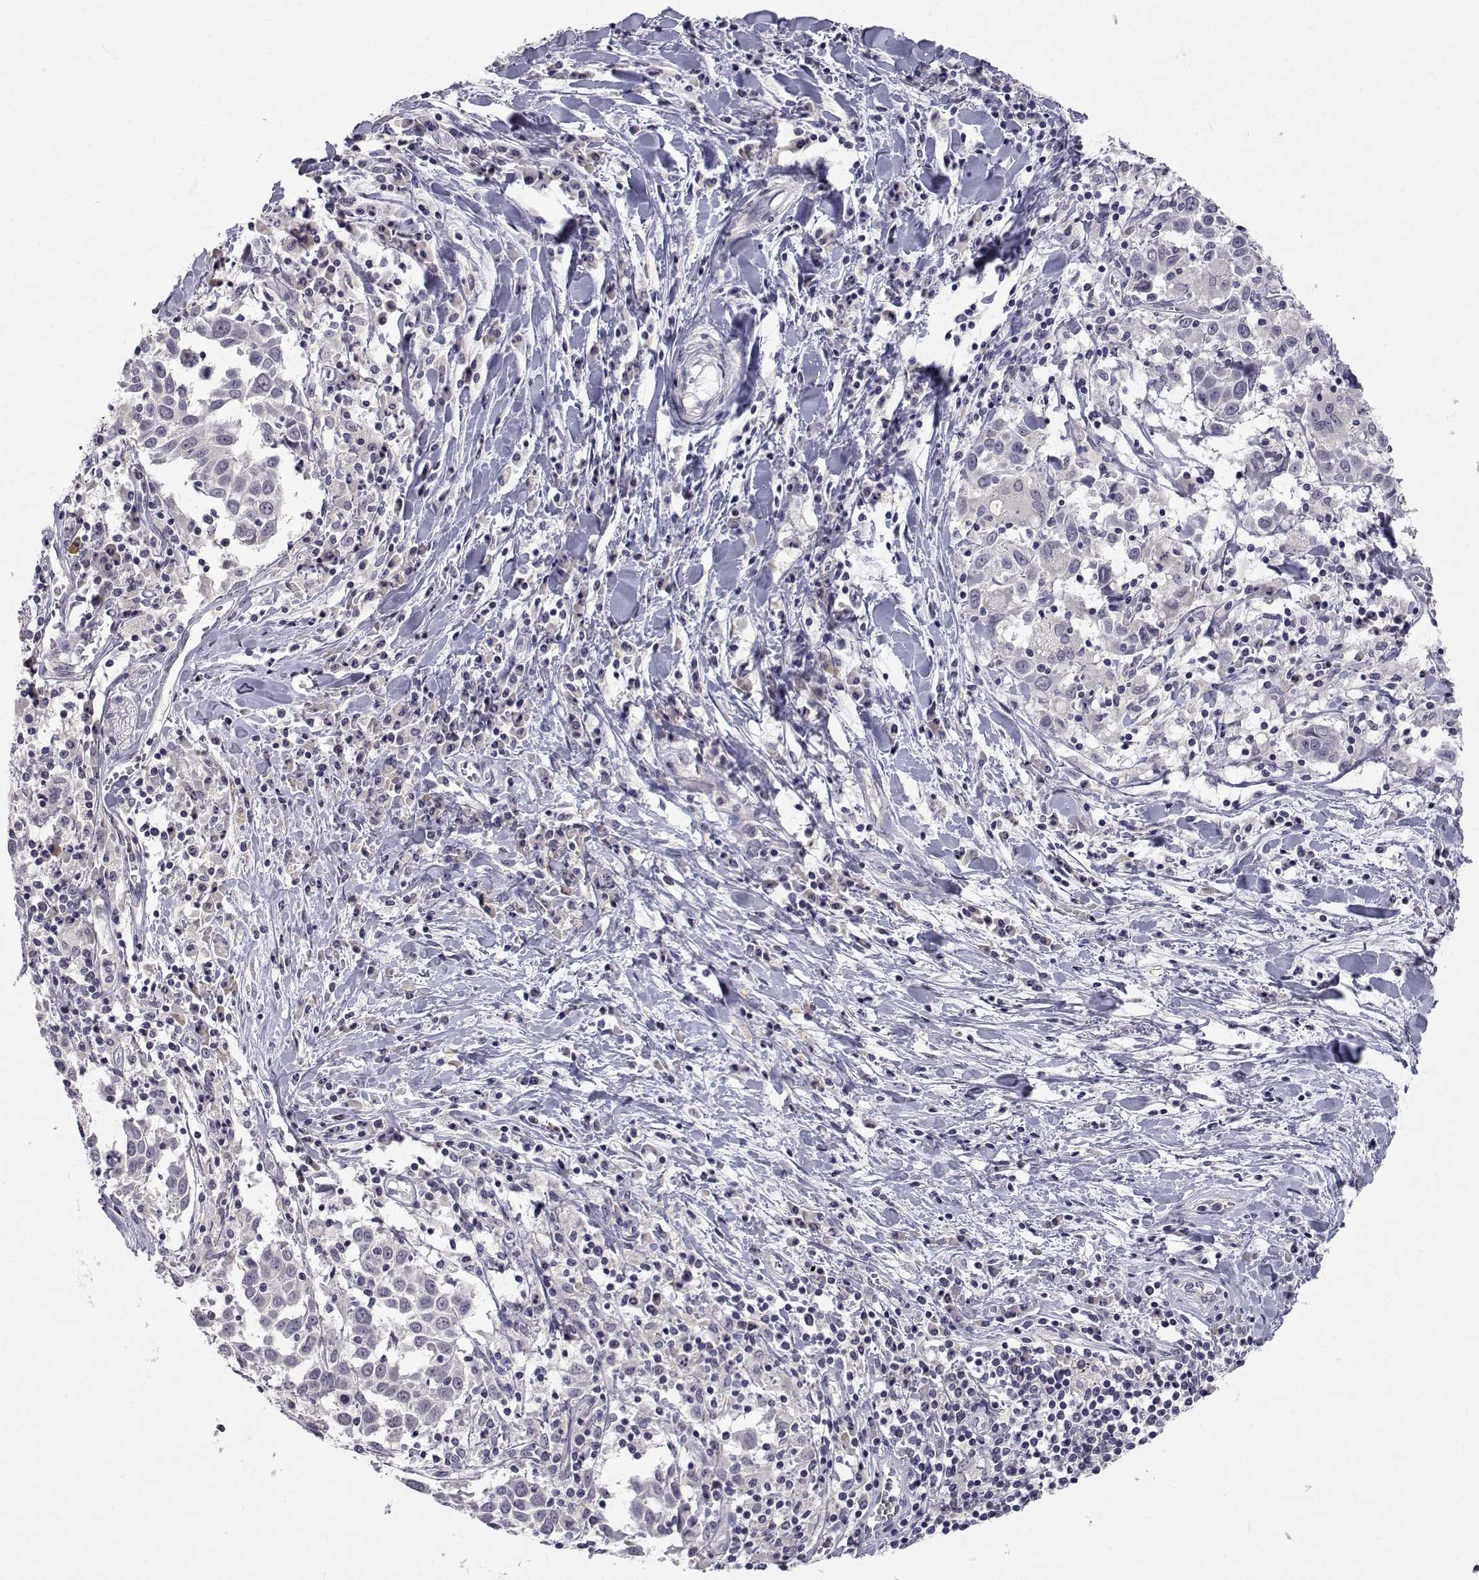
{"staining": {"intensity": "negative", "quantity": "none", "location": "none"}, "tissue": "lung cancer", "cell_type": "Tumor cells", "image_type": "cancer", "snomed": [{"axis": "morphology", "description": "Squamous cell carcinoma, NOS"}, {"axis": "topography", "description": "Lung"}], "caption": "An immunohistochemistry image of lung cancer is shown. There is no staining in tumor cells of lung cancer.", "gene": "SLC6A3", "patient": {"sex": "male", "age": 57}}